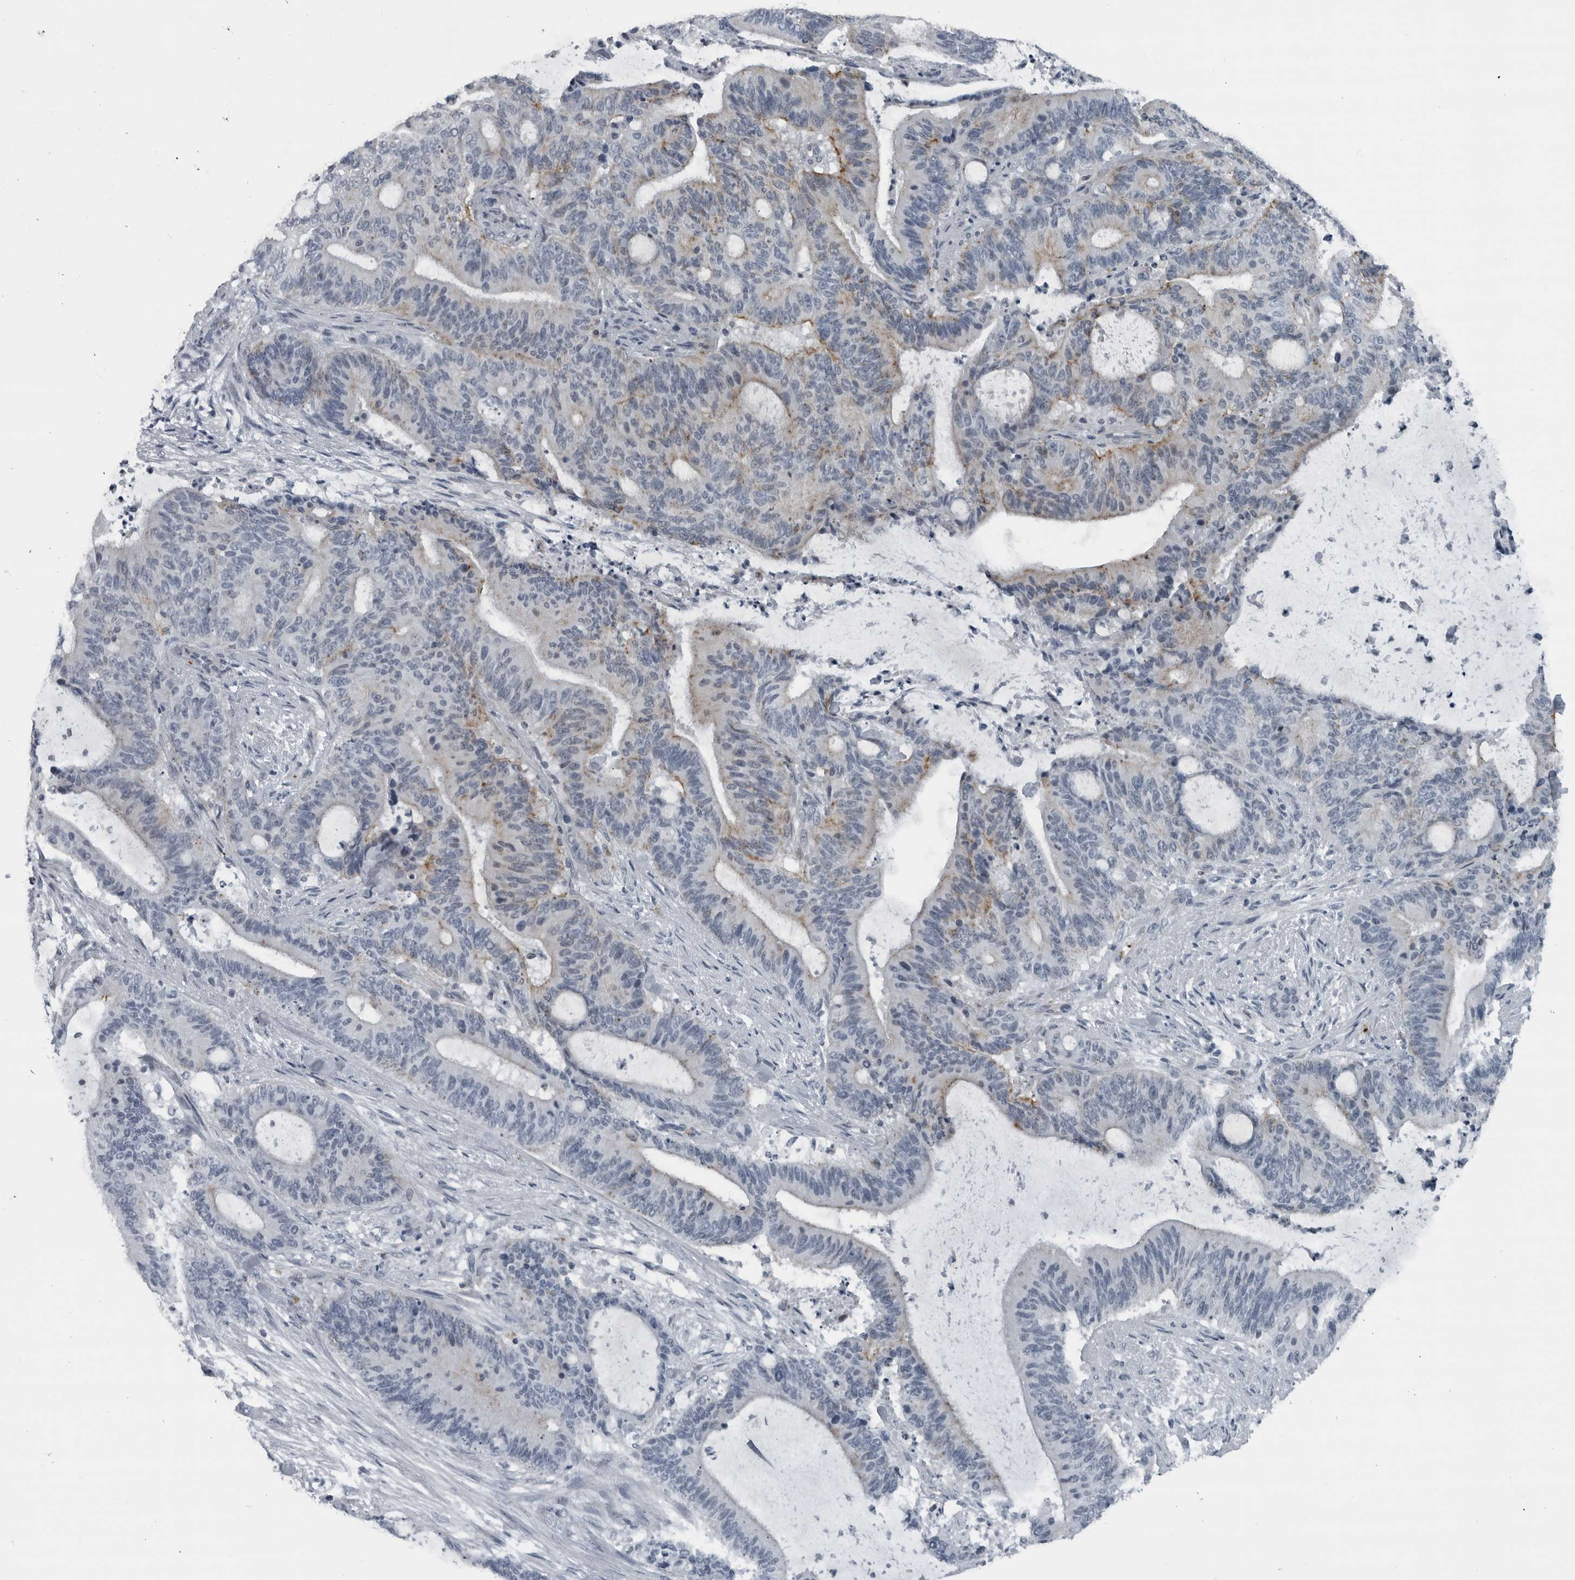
{"staining": {"intensity": "moderate", "quantity": "<25%", "location": "cytoplasmic/membranous"}, "tissue": "liver cancer", "cell_type": "Tumor cells", "image_type": "cancer", "snomed": [{"axis": "morphology", "description": "Normal tissue, NOS"}, {"axis": "morphology", "description": "Cholangiocarcinoma"}, {"axis": "topography", "description": "Liver"}, {"axis": "topography", "description": "Peripheral nerve tissue"}], "caption": "This is a histology image of immunohistochemistry (IHC) staining of cholangiocarcinoma (liver), which shows moderate positivity in the cytoplasmic/membranous of tumor cells.", "gene": "GAK", "patient": {"sex": "female", "age": 73}}